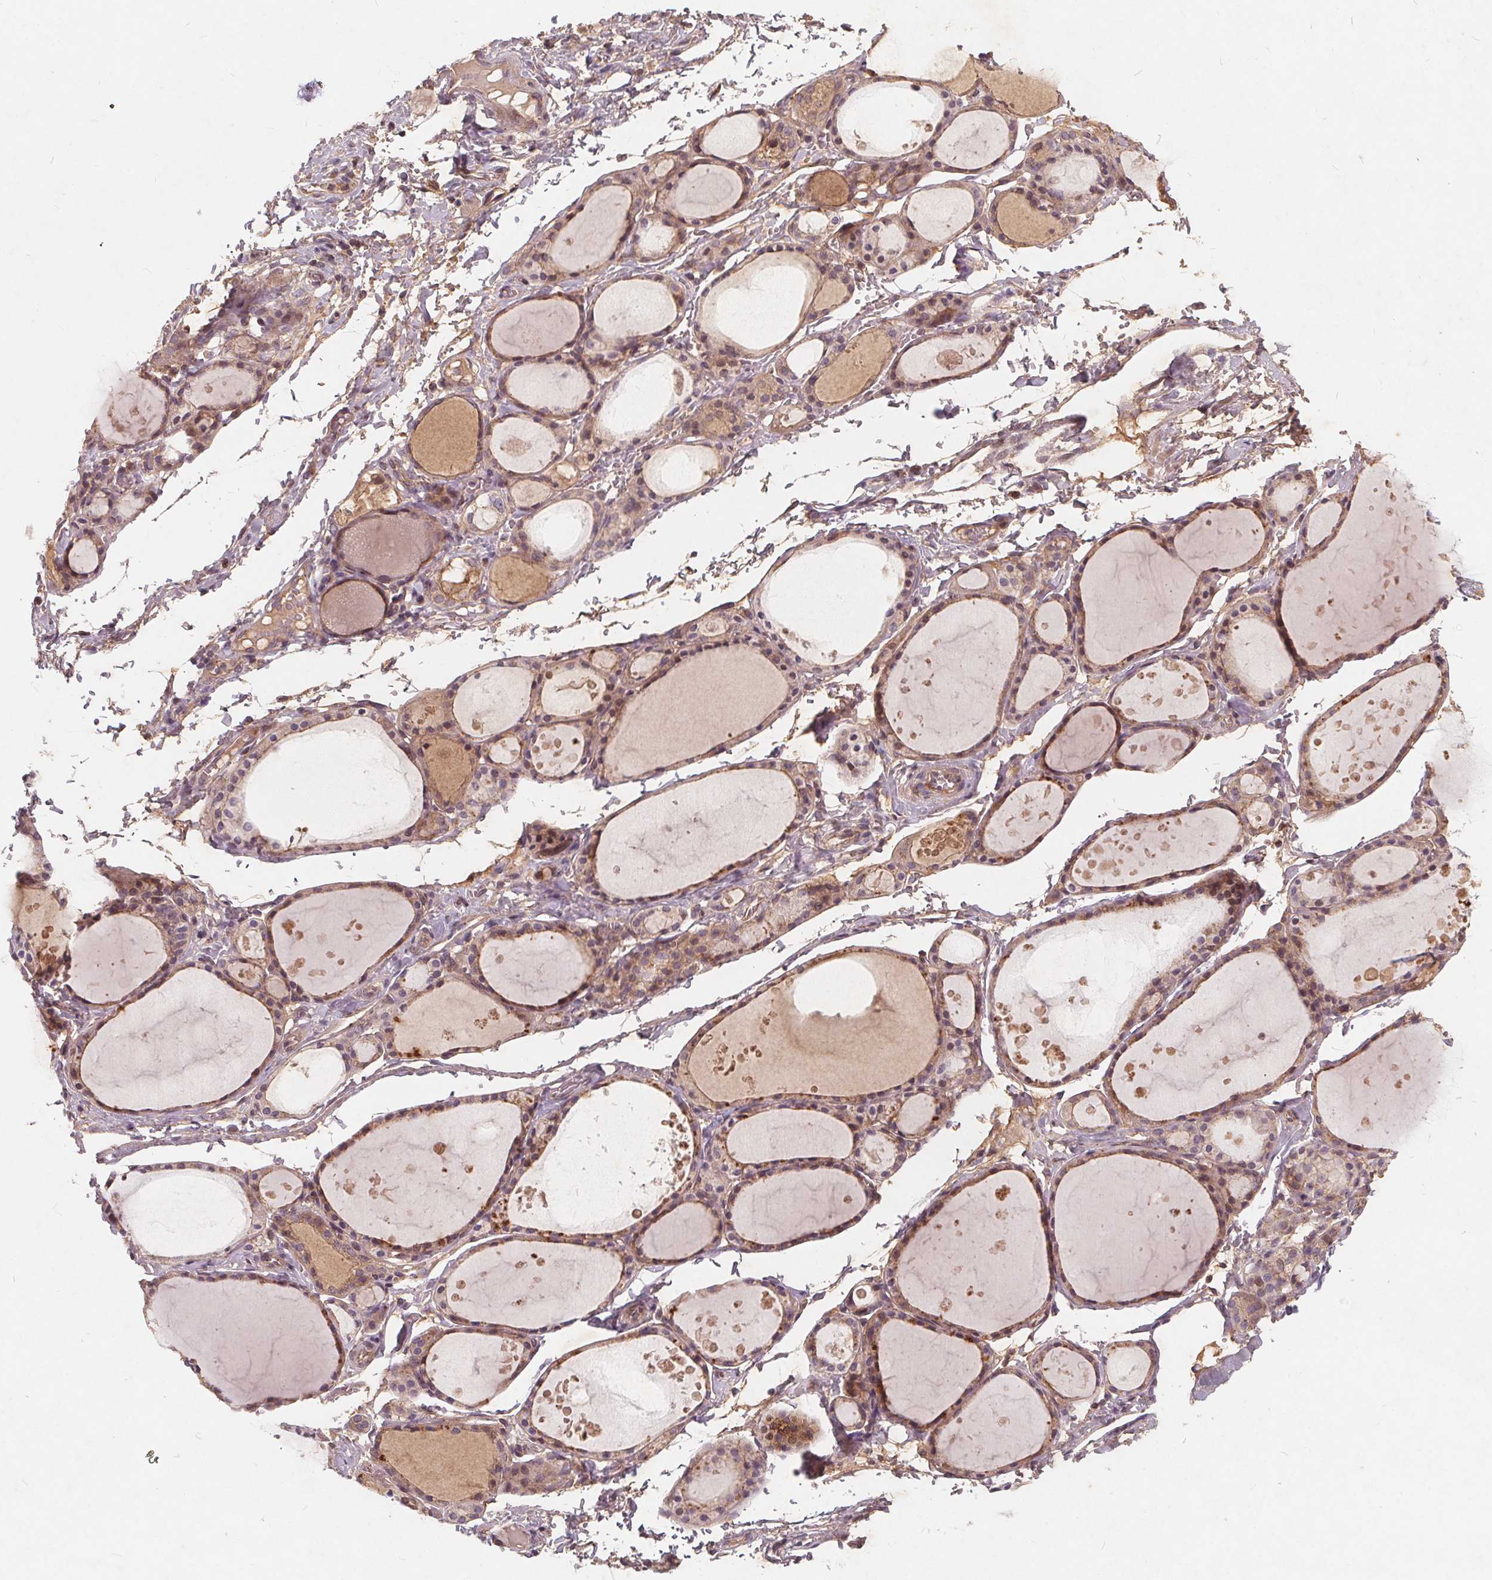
{"staining": {"intensity": "weak", "quantity": "25%-75%", "location": "cytoplasmic/membranous"}, "tissue": "thyroid gland", "cell_type": "Glandular cells", "image_type": "normal", "snomed": [{"axis": "morphology", "description": "Normal tissue, NOS"}, {"axis": "topography", "description": "Thyroid gland"}], "caption": "A micrograph showing weak cytoplasmic/membranous staining in about 25%-75% of glandular cells in unremarkable thyroid gland, as visualized by brown immunohistochemical staining.", "gene": "CSNK1G2", "patient": {"sex": "male", "age": 68}}